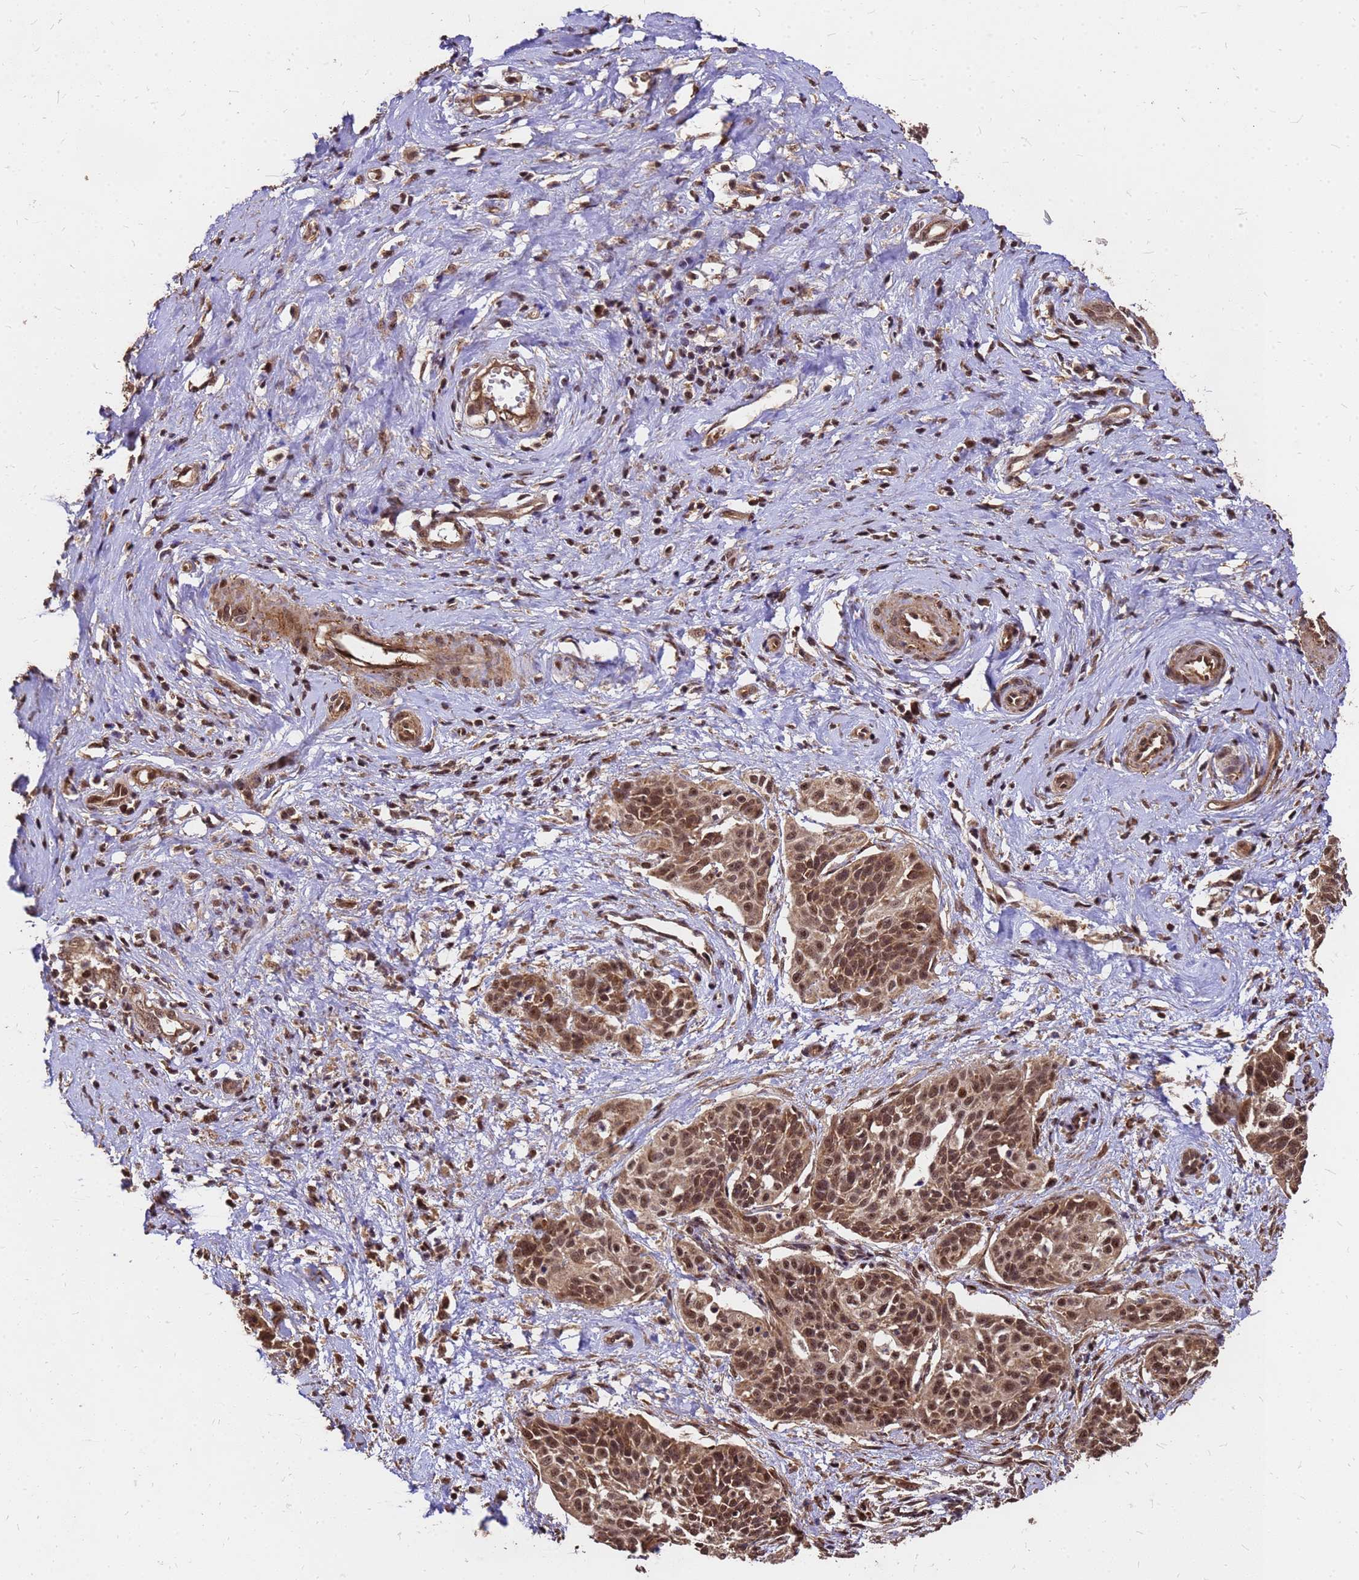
{"staining": {"intensity": "moderate", "quantity": ">75%", "location": "cytoplasmic/membranous,nuclear"}, "tissue": "cervical cancer", "cell_type": "Tumor cells", "image_type": "cancer", "snomed": [{"axis": "morphology", "description": "Squamous cell carcinoma, NOS"}, {"axis": "topography", "description": "Cervix"}], "caption": "Immunohistochemistry photomicrograph of neoplastic tissue: squamous cell carcinoma (cervical) stained using immunohistochemistry reveals medium levels of moderate protein expression localized specifically in the cytoplasmic/membranous and nuclear of tumor cells, appearing as a cytoplasmic/membranous and nuclear brown color.", "gene": "GPATCH8", "patient": {"sex": "female", "age": 44}}